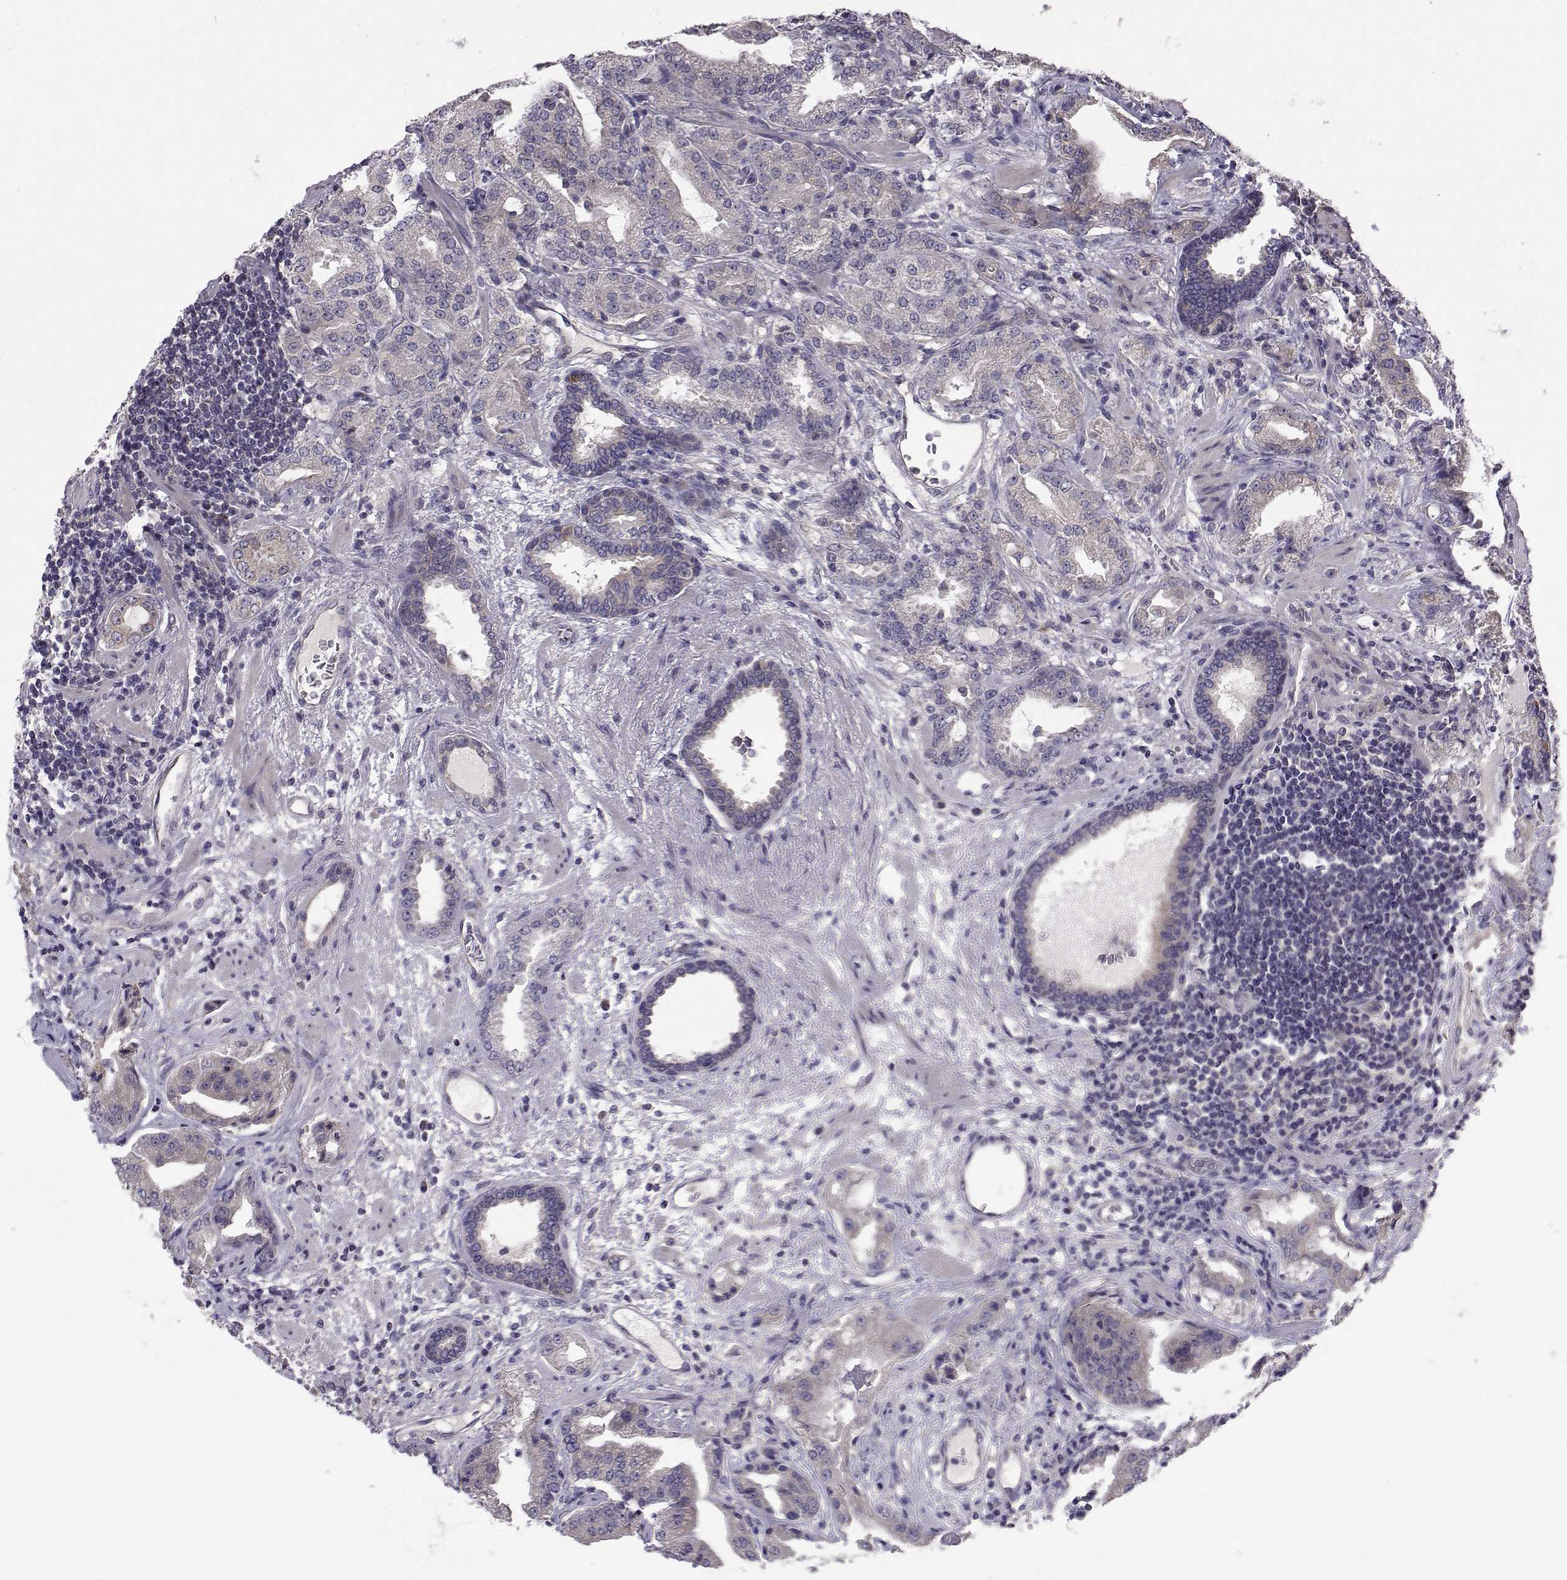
{"staining": {"intensity": "weak", "quantity": ">75%", "location": "cytoplasmic/membranous"}, "tissue": "prostate cancer", "cell_type": "Tumor cells", "image_type": "cancer", "snomed": [{"axis": "morphology", "description": "Adenocarcinoma, Low grade"}, {"axis": "topography", "description": "Prostate"}], "caption": "Tumor cells demonstrate low levels of weak cytoplasmic/membranous expression in about >75% of cells in prostate cancer (adenocarcinoma (low-grade)).", "gene": "PEX5L", "patient": {"sex": "male", "age": 62}}